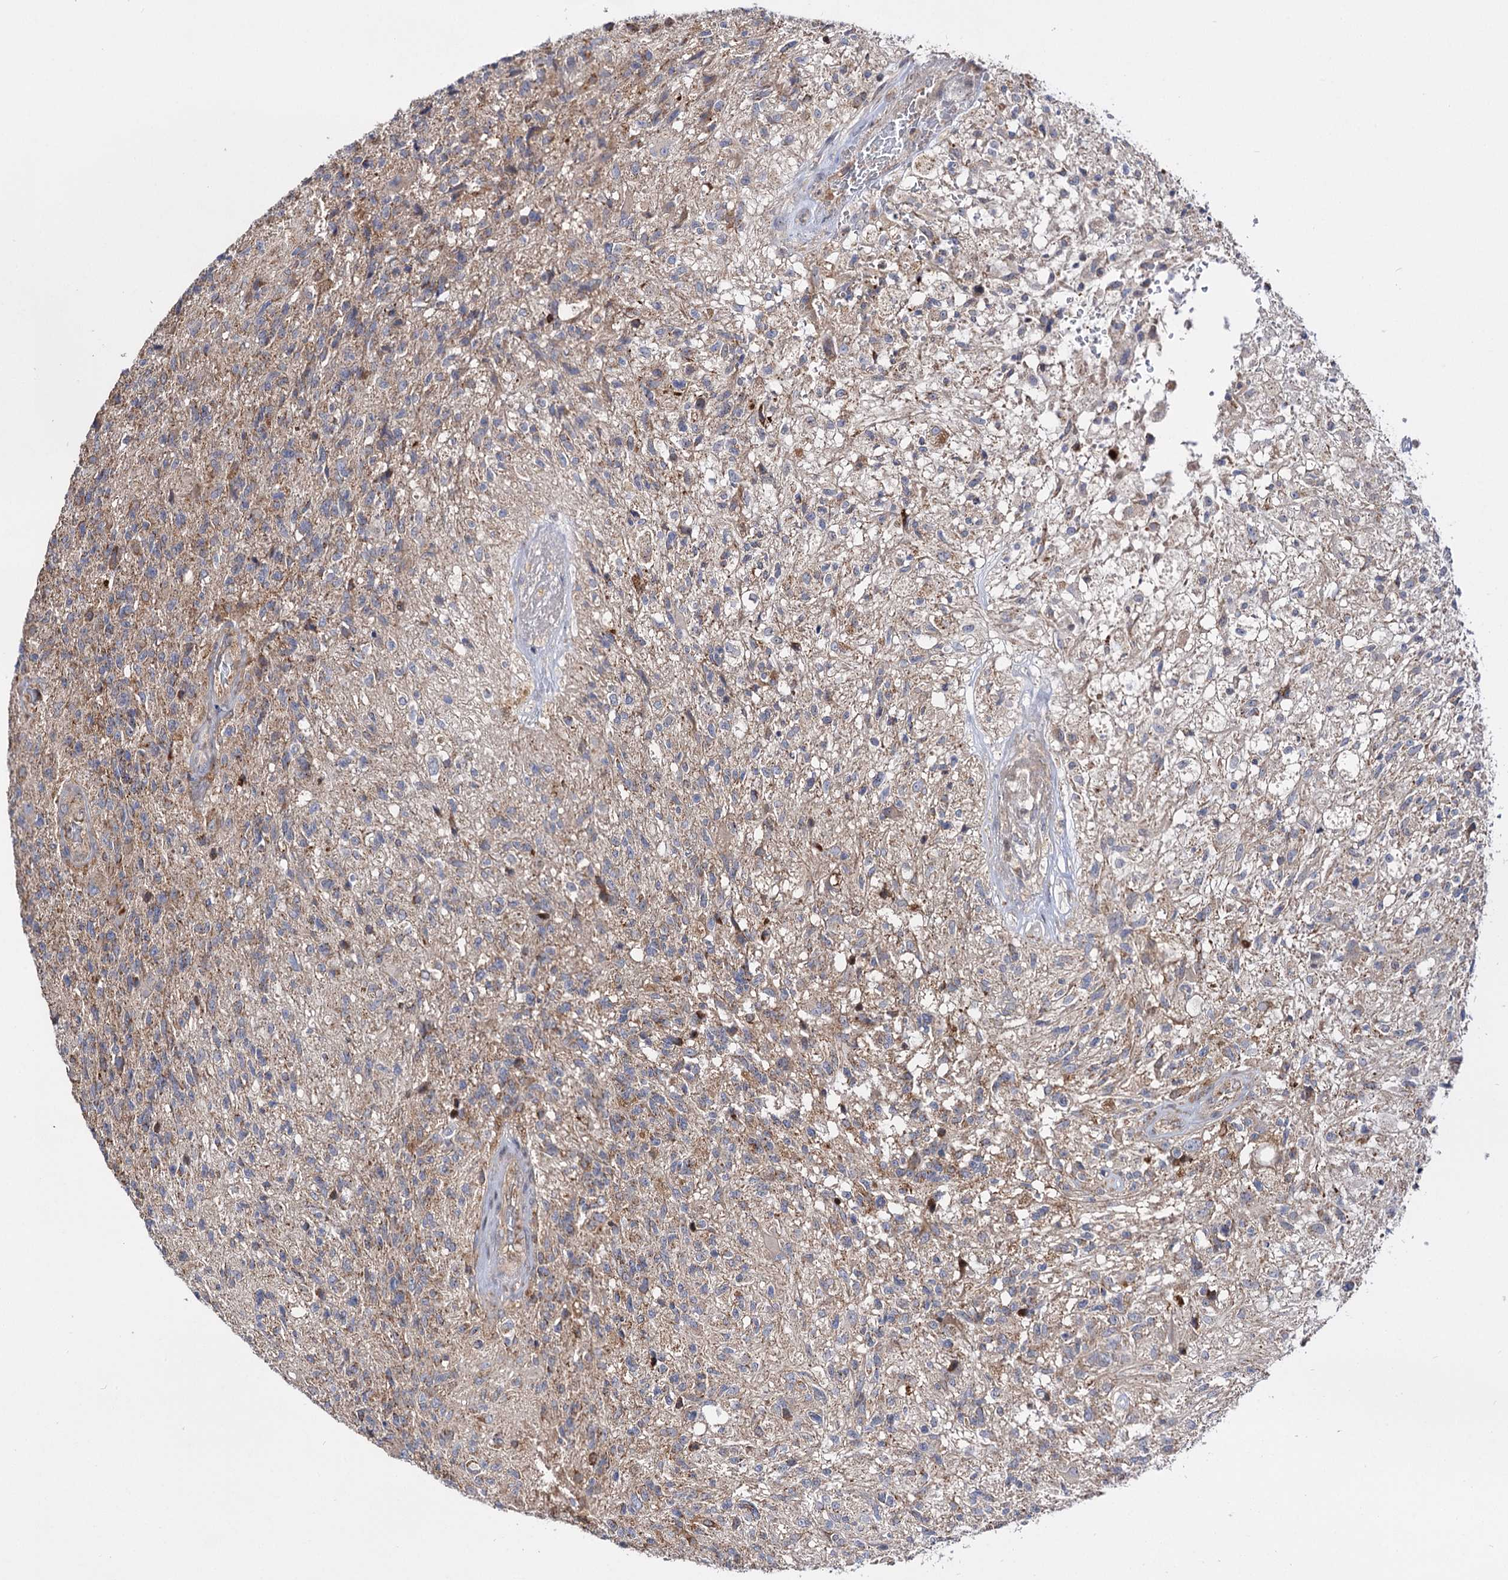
{"staining": {"intensity": "weak", "quantity": "25%-75%", "location": "cytoplasmic/membranous"}, "tissue": "glioma", "cell_type": "Tumor cells", "image_type": "cancer", "snomed": [{"axis": "morphology", "description": "Glioma, malignant, High grade"}, {"axis": "topography", "description": "Brain"}], "caption": "Immunohistochemical staining of human glioma exhibits weak cytoplasmic/membranous protein positivity in about 25%-75% of tumor cells.", "gene": "CEP76", "patient": {"sex": "male", "age": 56}}